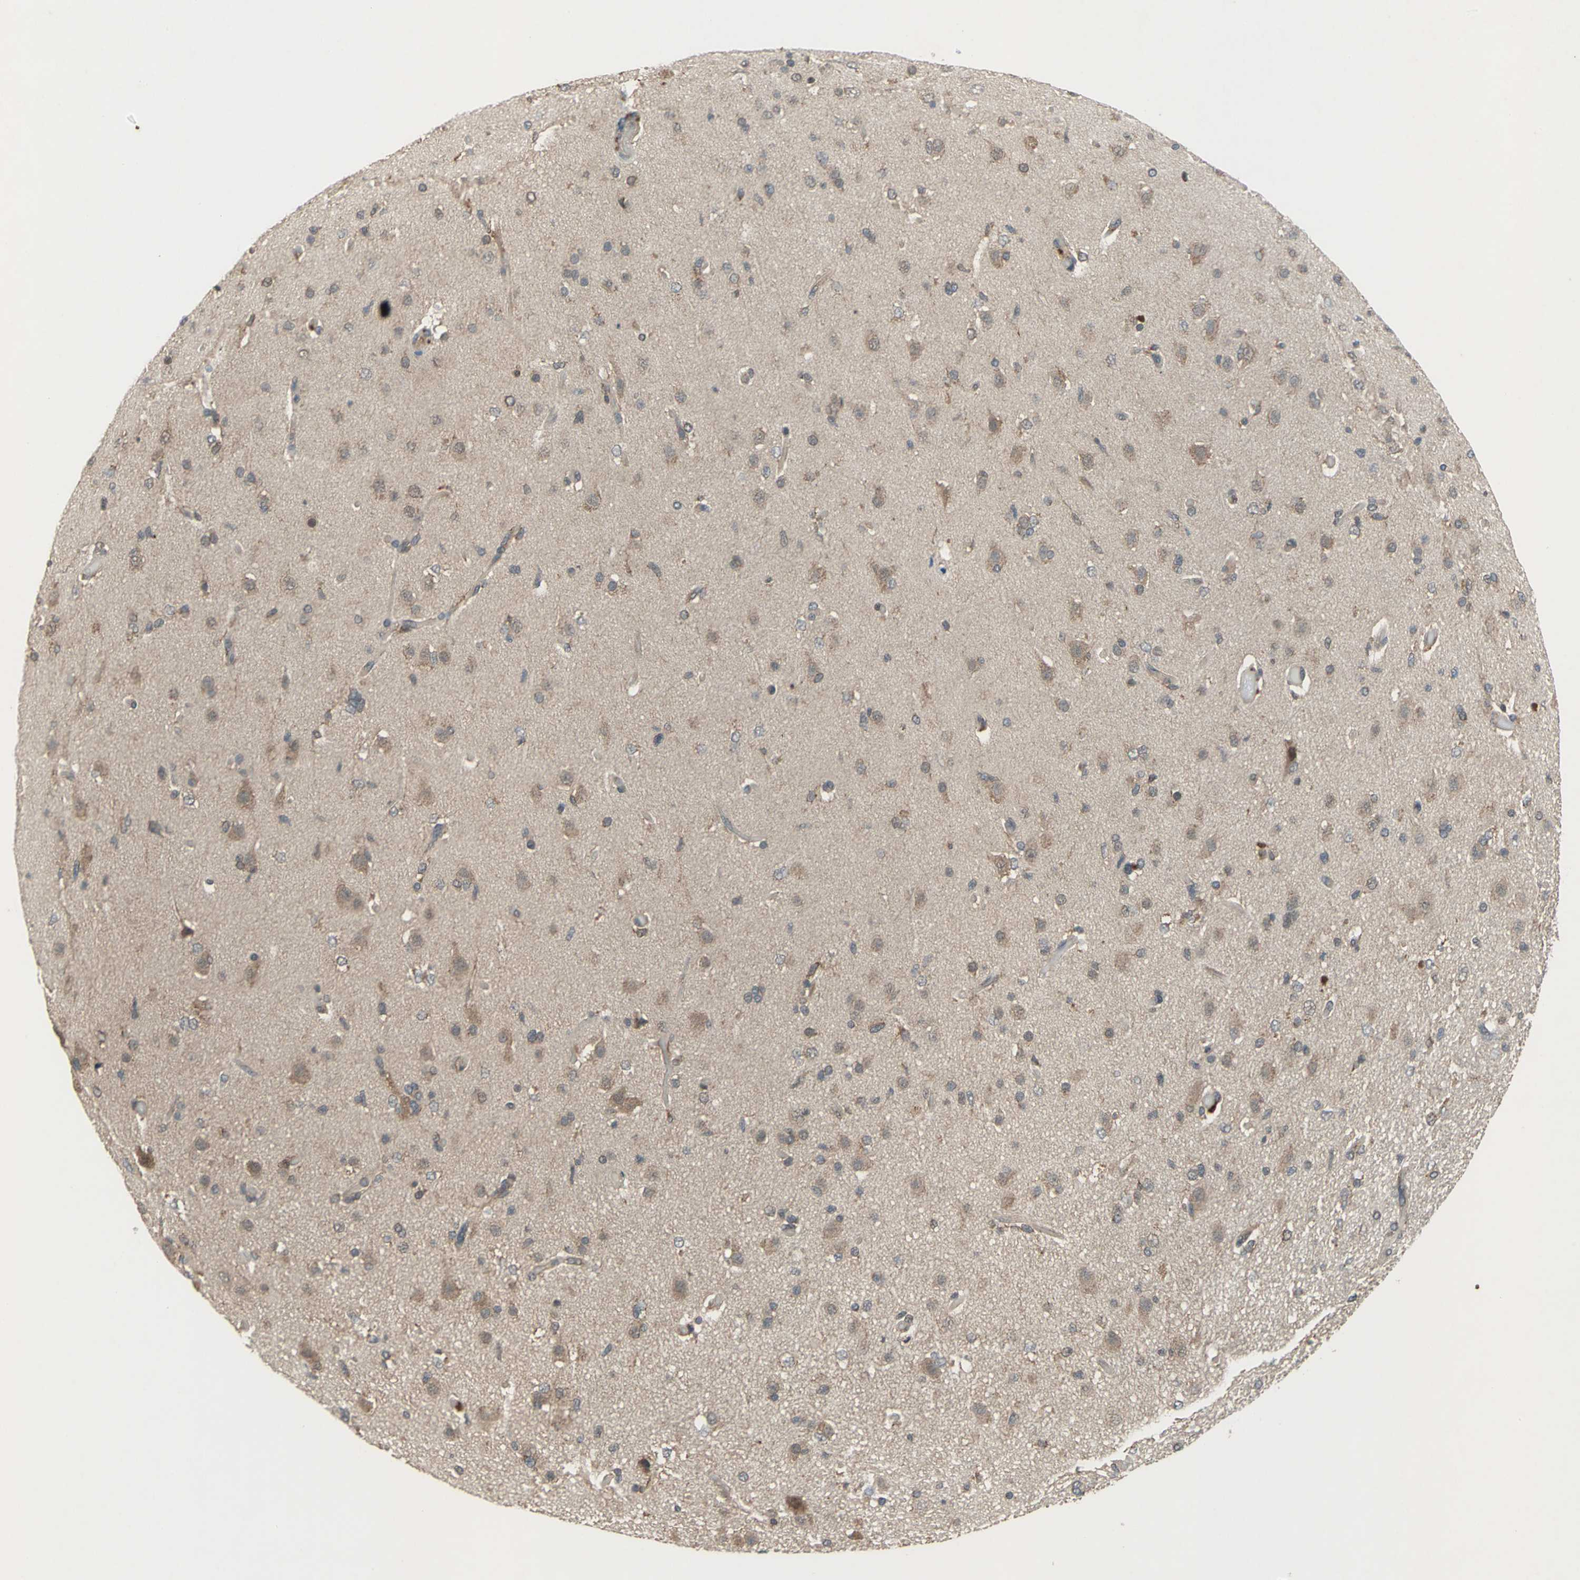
{"staining": {"intensity": "moderate", "quantity": ">75%", "location": "cytoplasmic/membranous"}, "tissue": "glioma", "cell_type": "Tumor cells", "image_type": "cancer", "snomed": [{"axis": "morphology", "description": "Glioma, malignant, High grade"}, {"axis": "topography", "description": "Brain"}], "caption": "High-power microscopy captured an IHC histopathology image of glioma, revealing moderate cytoplasmic/membranous positivity in approximately >75% of tumor cells.", "gene": "NFKBIE", "patient": {"sex": "male", "age": 33}}